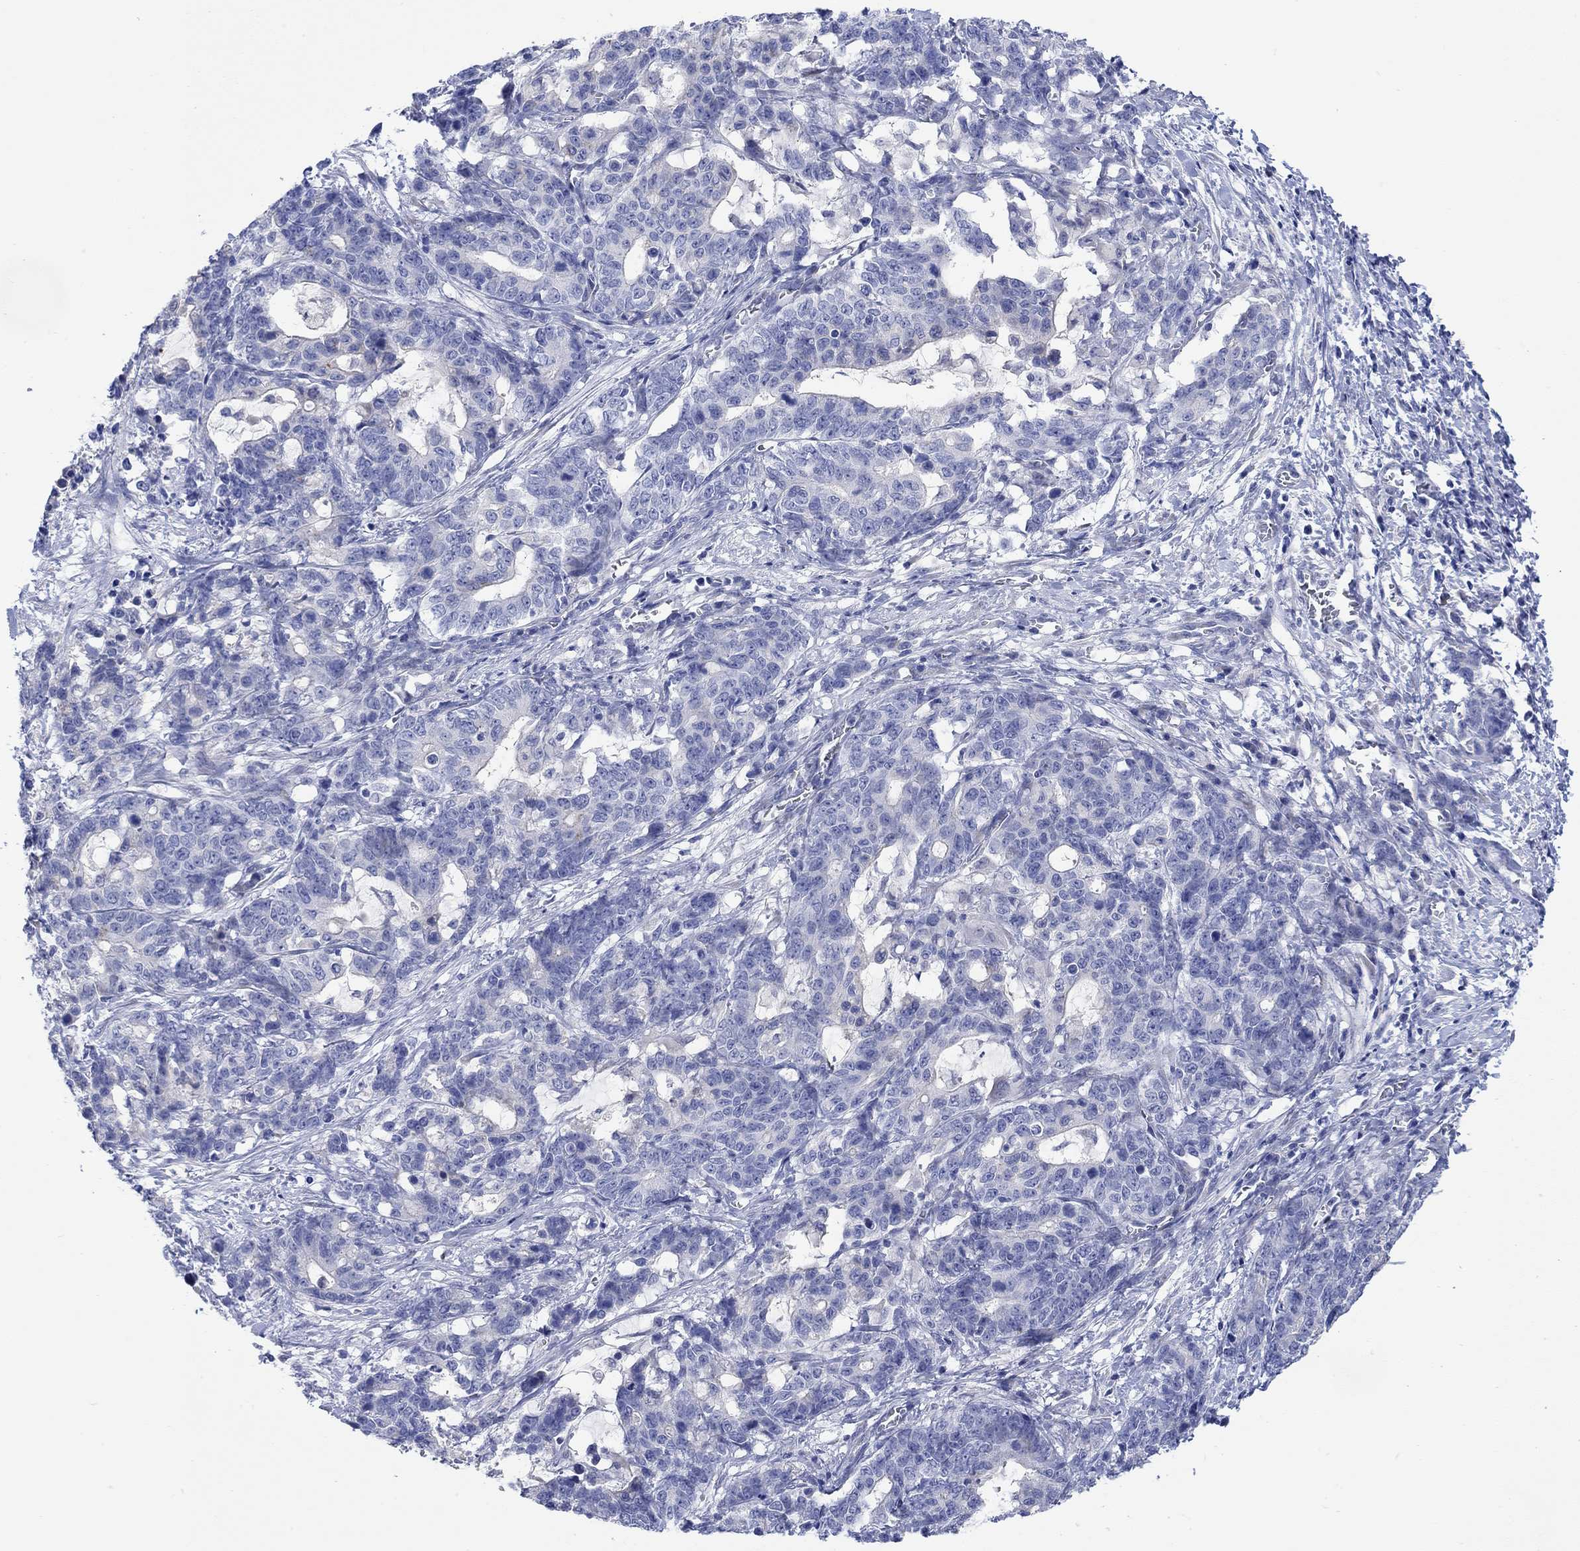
{"staining": {"intensity": "negative", "quantity": "none", "location": "none"}, "tissue": "stomach cancer", "cell_type": "Tumor cells", "image_type": "cancer", "snomed": [{"axis": "morphology", "description": "Normal tissue, NOS"}, {"axis": "morphology", "description": "Adenocarcinoma, NOS"}, {"axis": "topography", "description": "Stomach"}], "caption": "Stomach cancer (adenocarcinoma) stained for a protein using immunohistochemistry (IHC) displays no expression tumor cells.", "gene": "KRT222", "patient": {"sex": "female", "age": 64}}